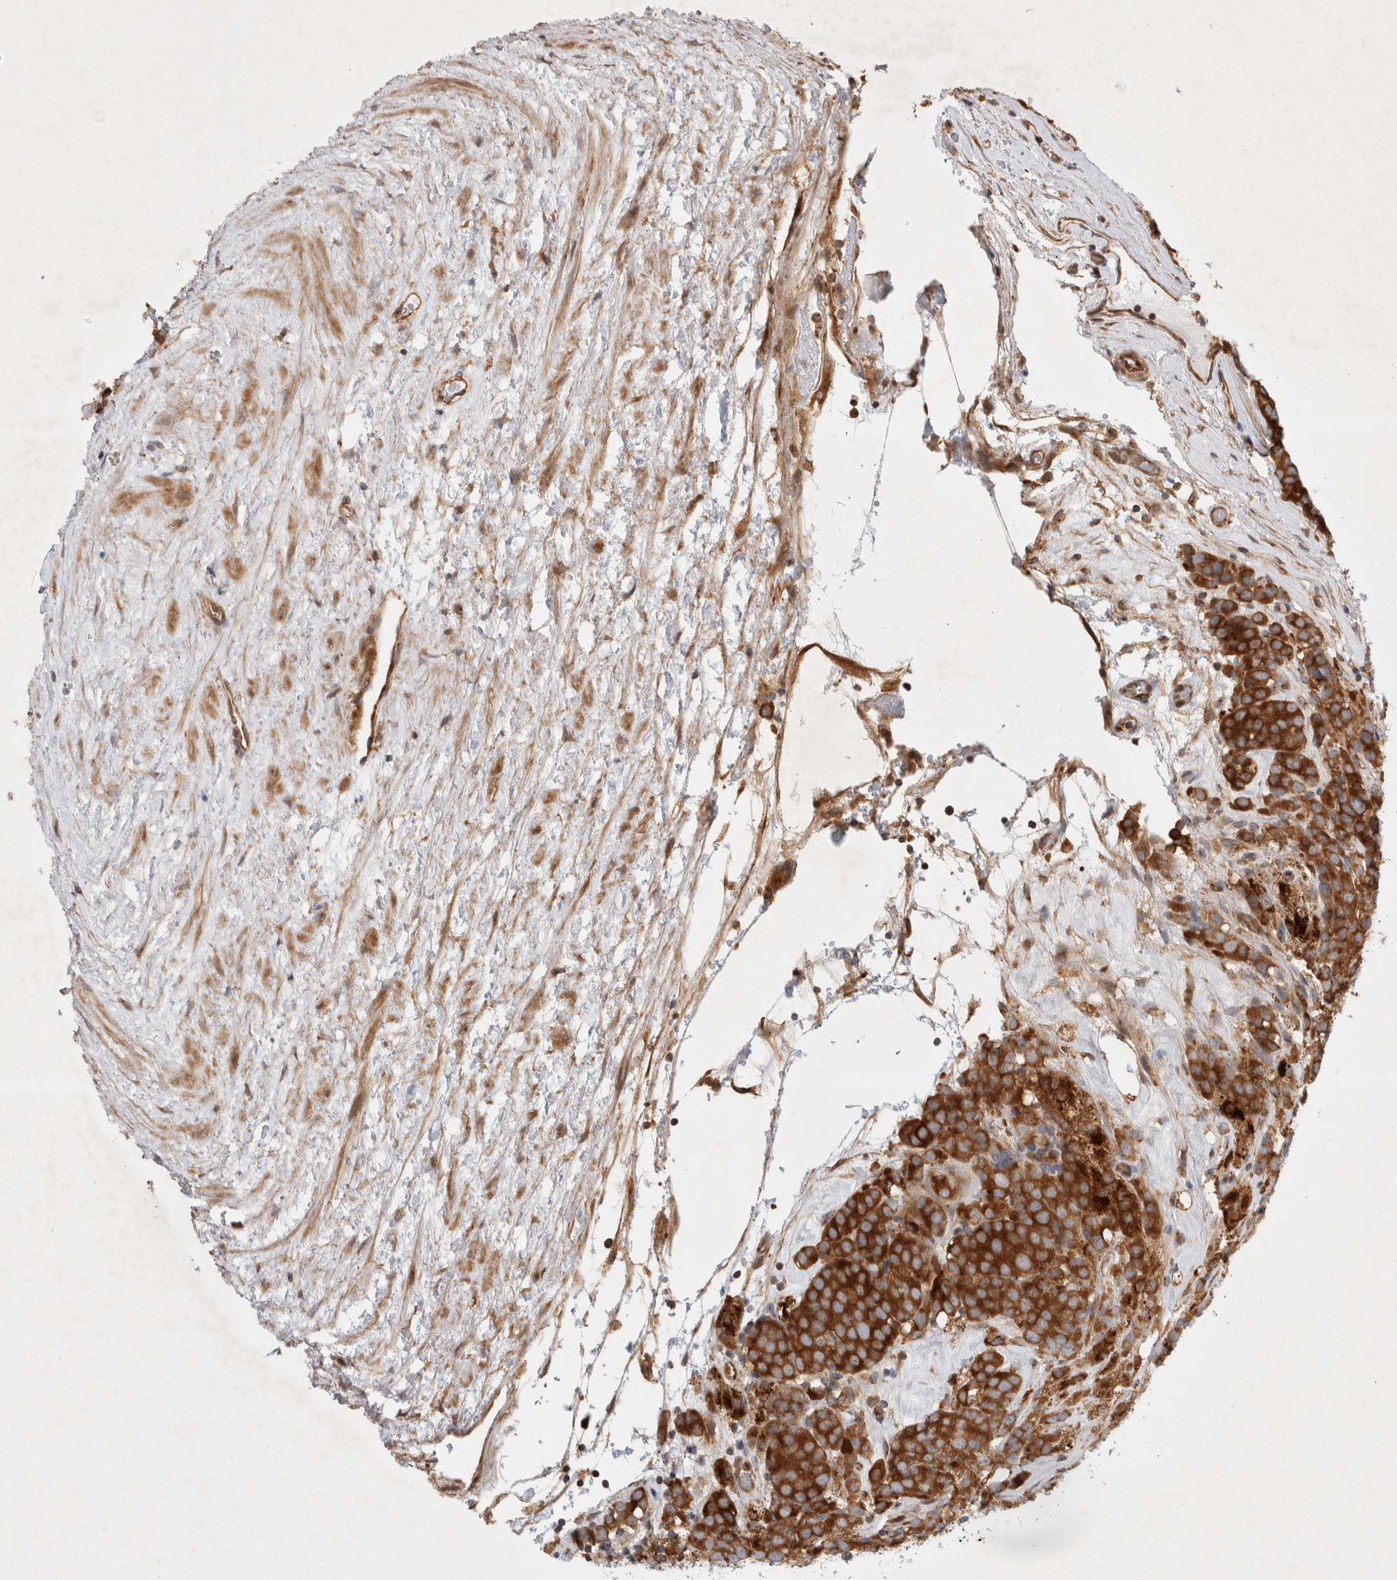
{"staining": {"intensity": "strong", "quantity": ">75%", "location": "cytoplasmic/membranous"}, "tissue": "testis cancer", "cell_type": "Tumor cells", "image_type": "cancer", "snomed": [{"axis": "morphology", "description": "Seminoma, NOS"}, {"axis": "topography", "description": "Testis"}], "caption": "Strong cytoplasmic/membranous expression for a protein is identified in approximately >75% of tumor cells of testis seminoma using immunohistochemistry (IHC).", "gene": "GPR150", "patient": {"sex": "male", "age": 71}}